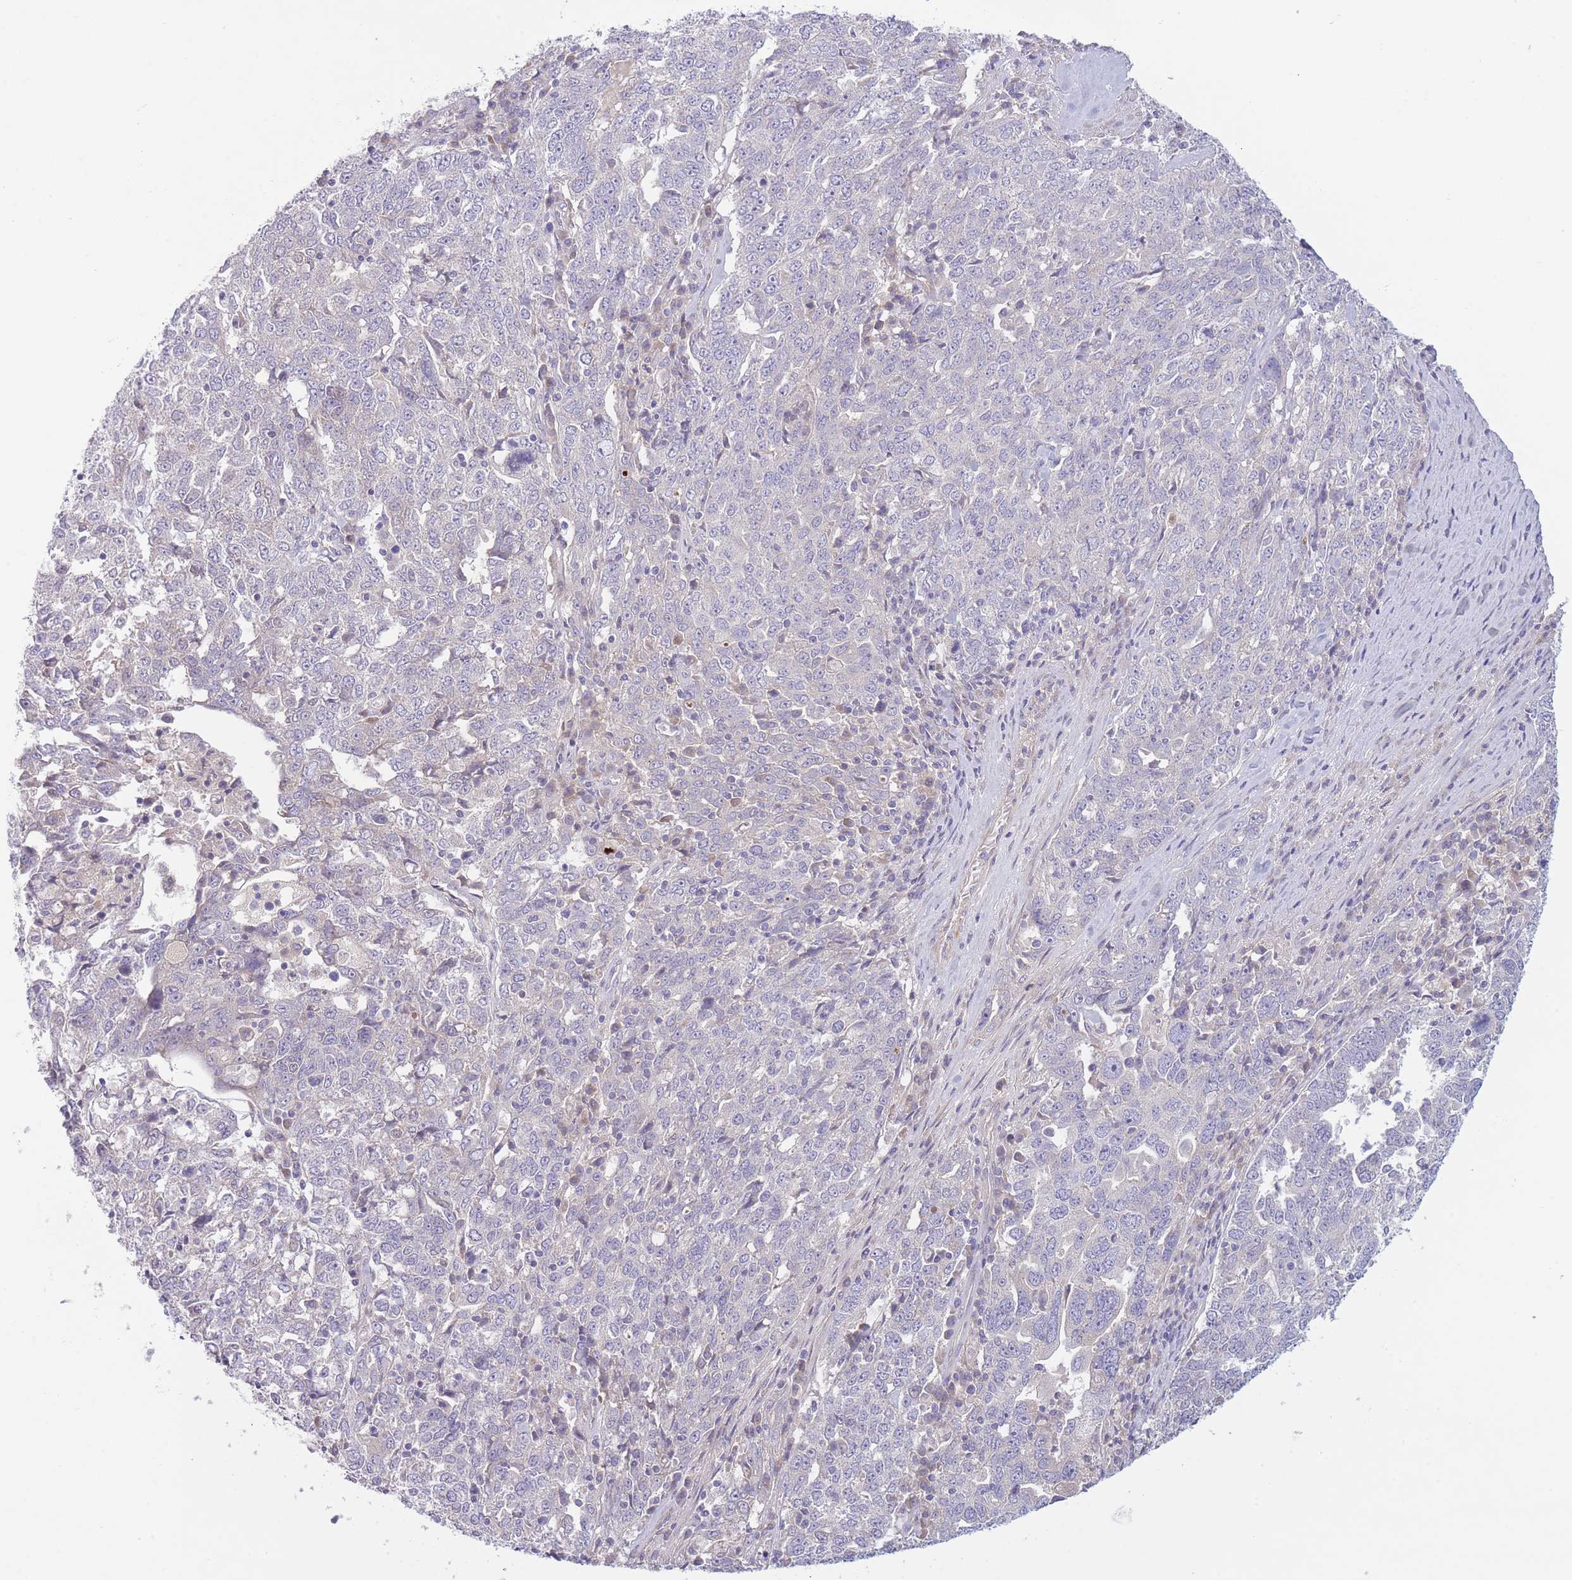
{"staining": {"intensity": "negative", "quantity": "none", "location": "none"}, "tissue": "ovarian cancer", "cell_type": "Tumor cells", "image_type": "cancer", "snomed": [{"axis": "morphology", "description": "Carcinoma, endometroid"}, {"axis": "topography", "description": "Ovary"}], "caption": "High power microscopy micrograph of an immunohistochemistry histopathology image of endometroid carcinoma (ovarian), revealing no significant staining in tumor cells.", "gene": "PNPLA5", "patient": {"sex": "female", "age": 62}}